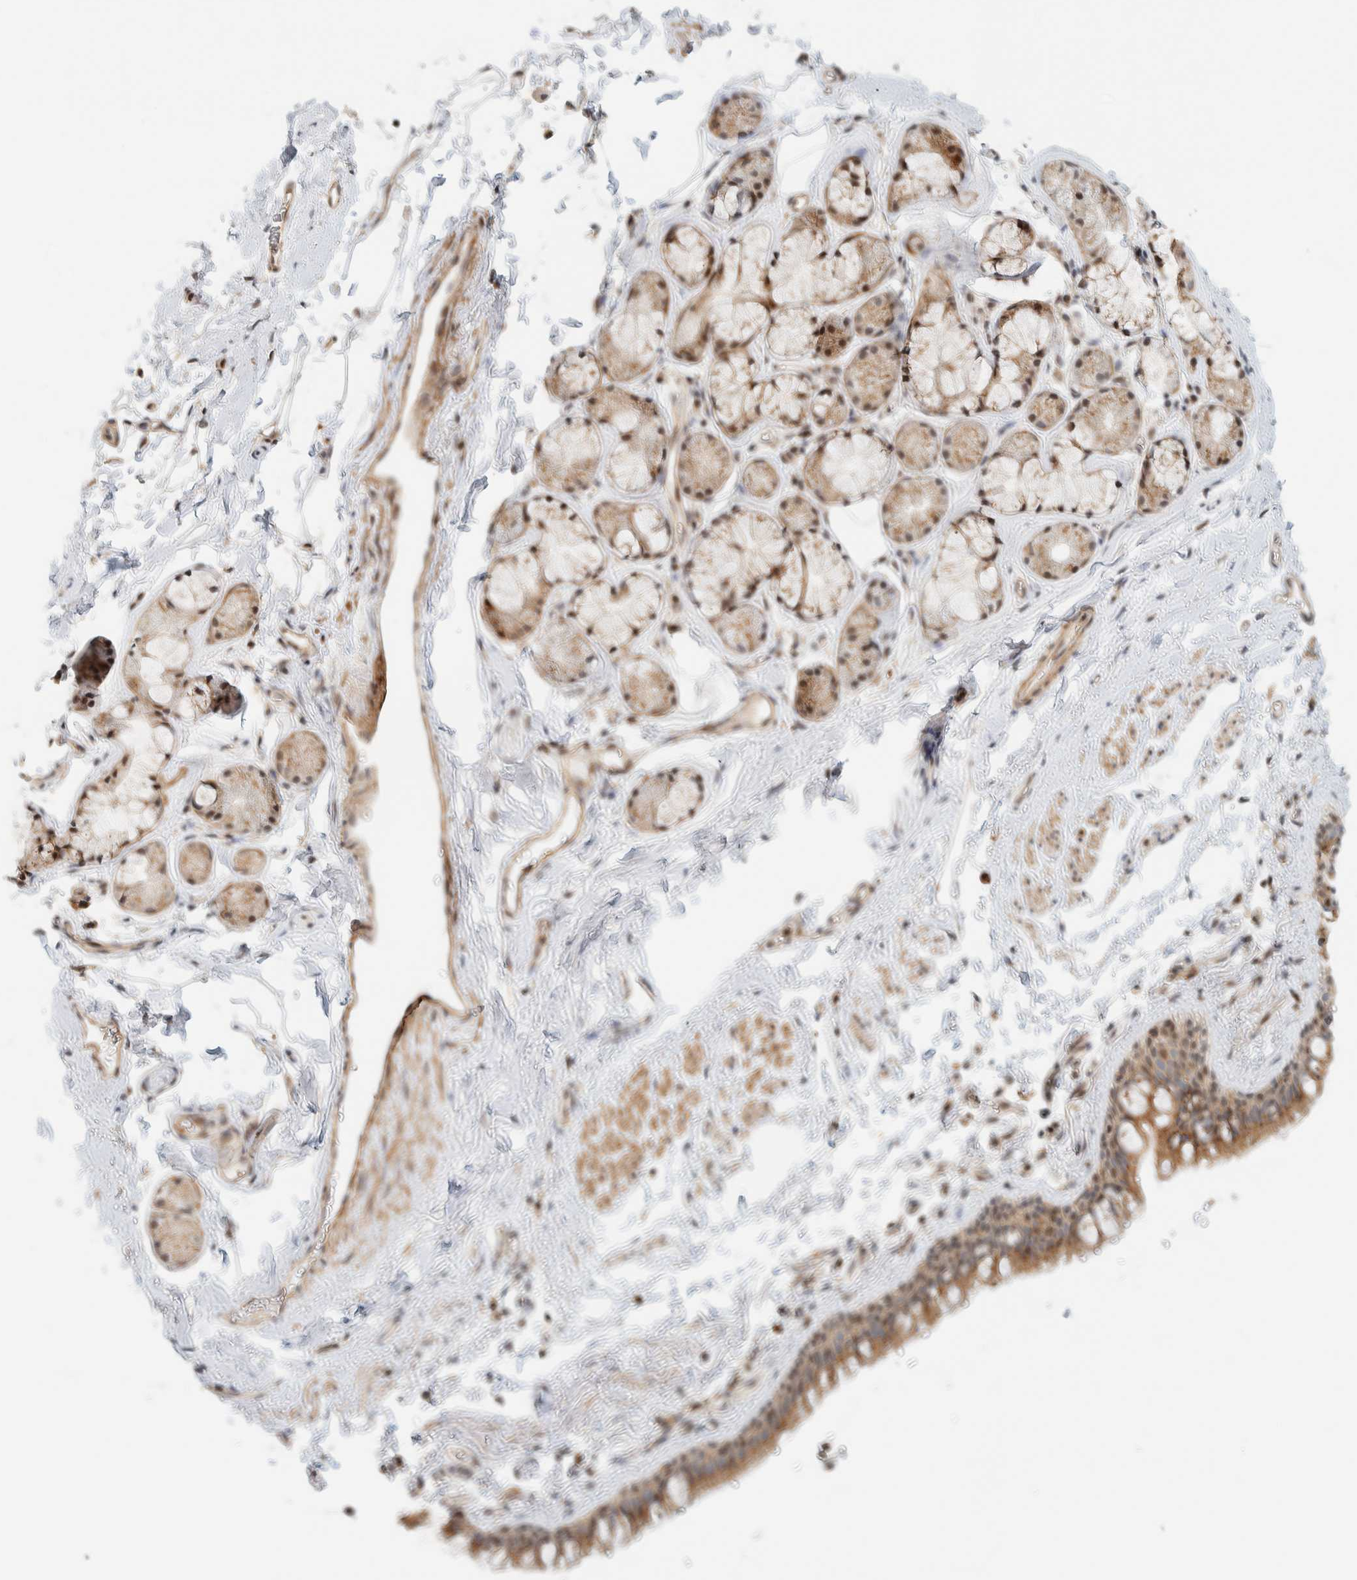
{"staining": {"intensity": "moderate", "quantity": ">75%", "location": "cytoplasmic/membranous"}, "tissue": "bronchus", "cell_type": "Respiratory epithelial cells", "image_type": "normal", "snomed": [{"axis": "morphology", "description": "Normal tissue, NOS"}, {"axis": "topography", "description": "Cartilage tissue"}, {"axis": "topography", "description": "Bronchus"}, {"axis": "topography", "description": "Lung"}], "caption": "Human bronchus stained with a protein marker exhibits moderate staining in respiratory epithelial cells.", "gene": "ARFGEF1", "patient": {"sex": "male", "age": 64}}